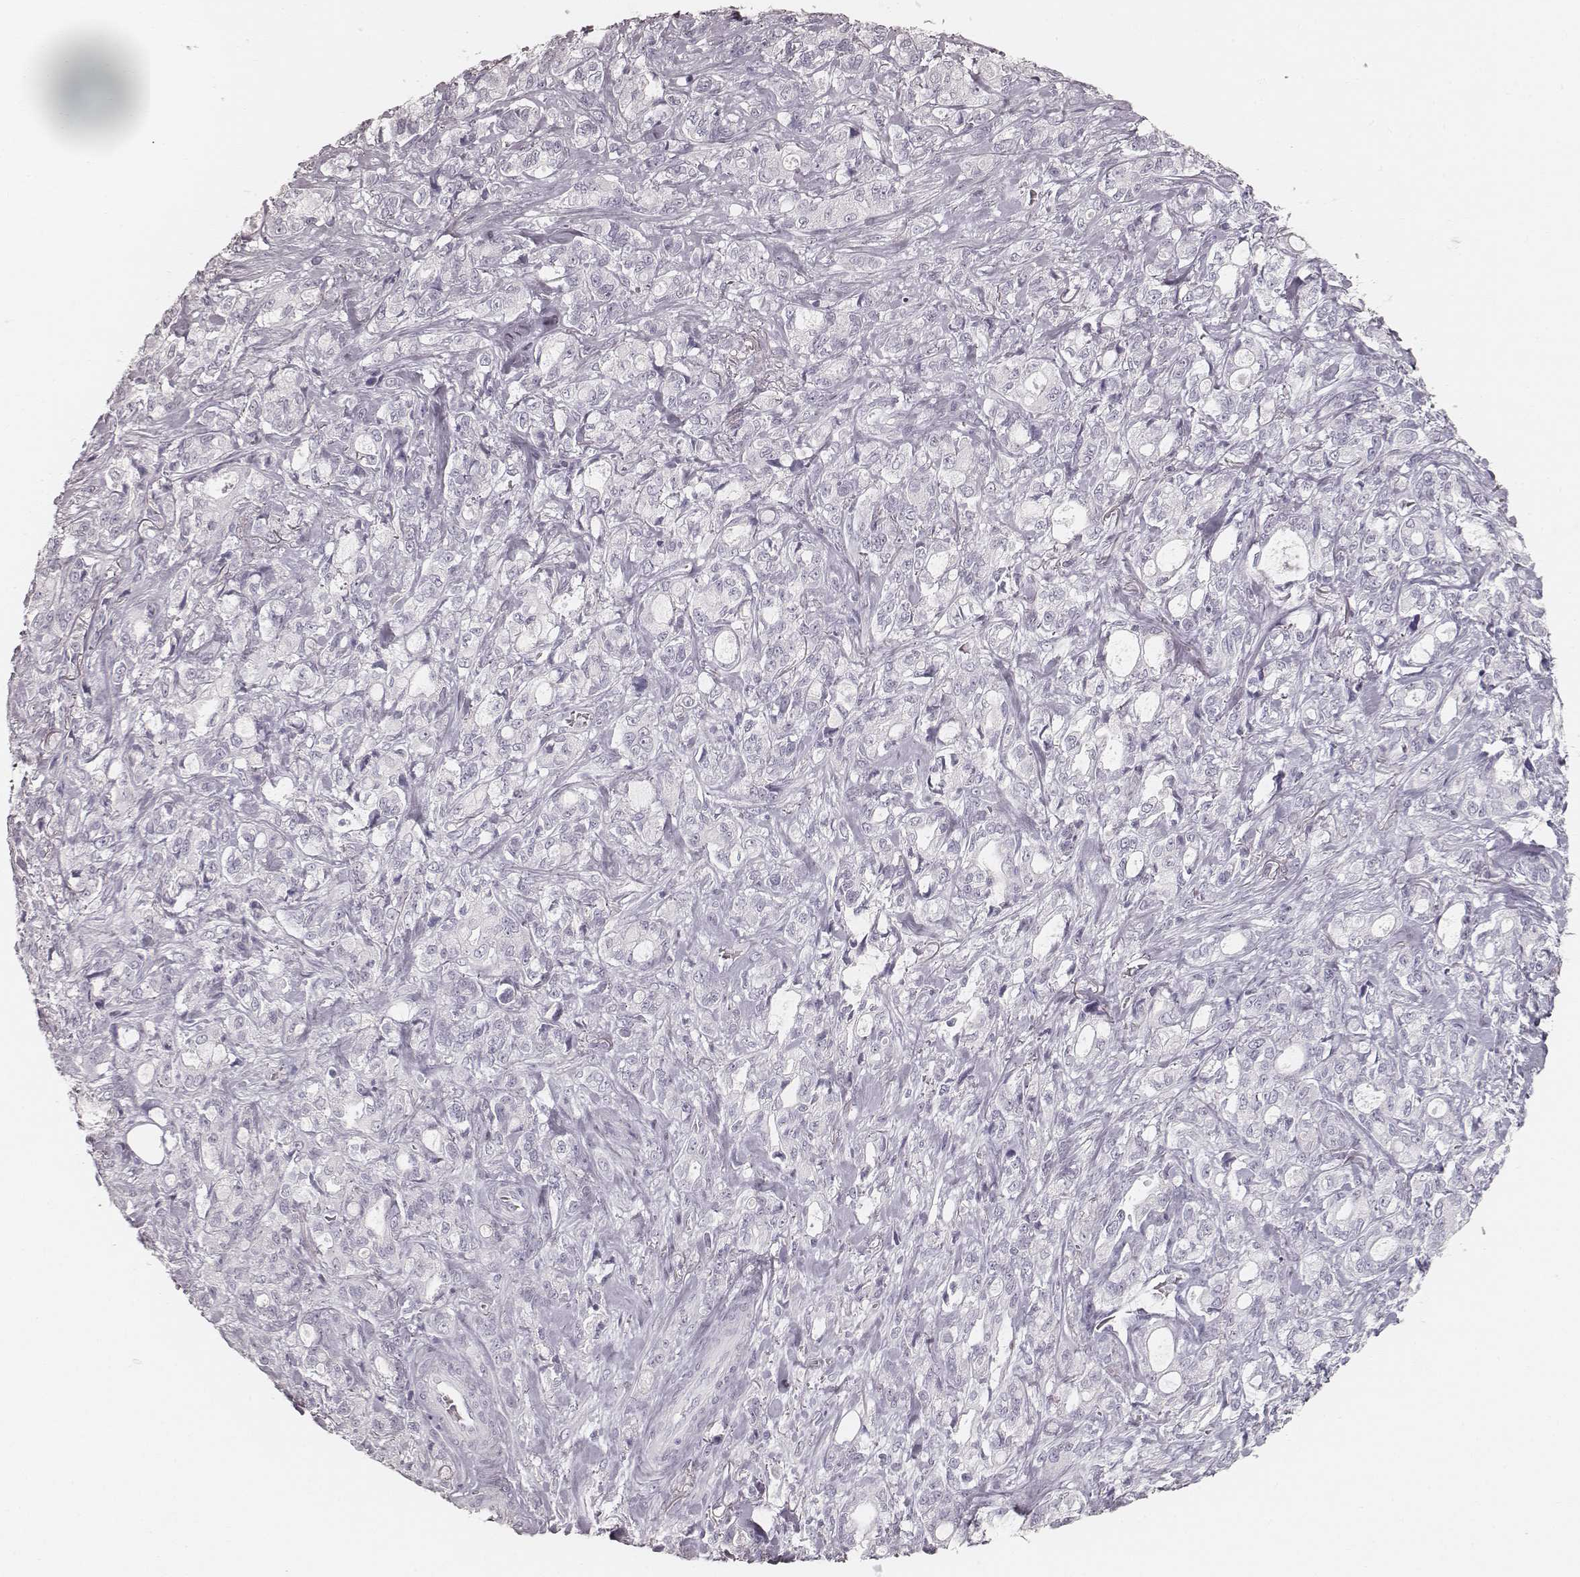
{"staining": {"intensity": "negative", "quantity": "none", "location": "none"}, "tissue": "stomach cancer", "cell_type": "Tumor cells", "image_type": "cancer", "snomed": [{"axis": "morphology", "description": "Adenocarcinoma, NOS"}, {"axis": "topography", "description": "Stomach"}], "caption": "Immunohistochemistry (IHC) micrograph of human stomach adenocarcinoma stained for a protein (brown), which demonstrates no positivity in tumor cells. The staining was performed using DAB (3,3'-diaminobenzidine) to visualize the protein expression in brown, while the nuclei were stained in blue with hematoxylin (Magnification: 20x).", "gene": "KRT34", "patient": {"sex": "male", "age": 63}}